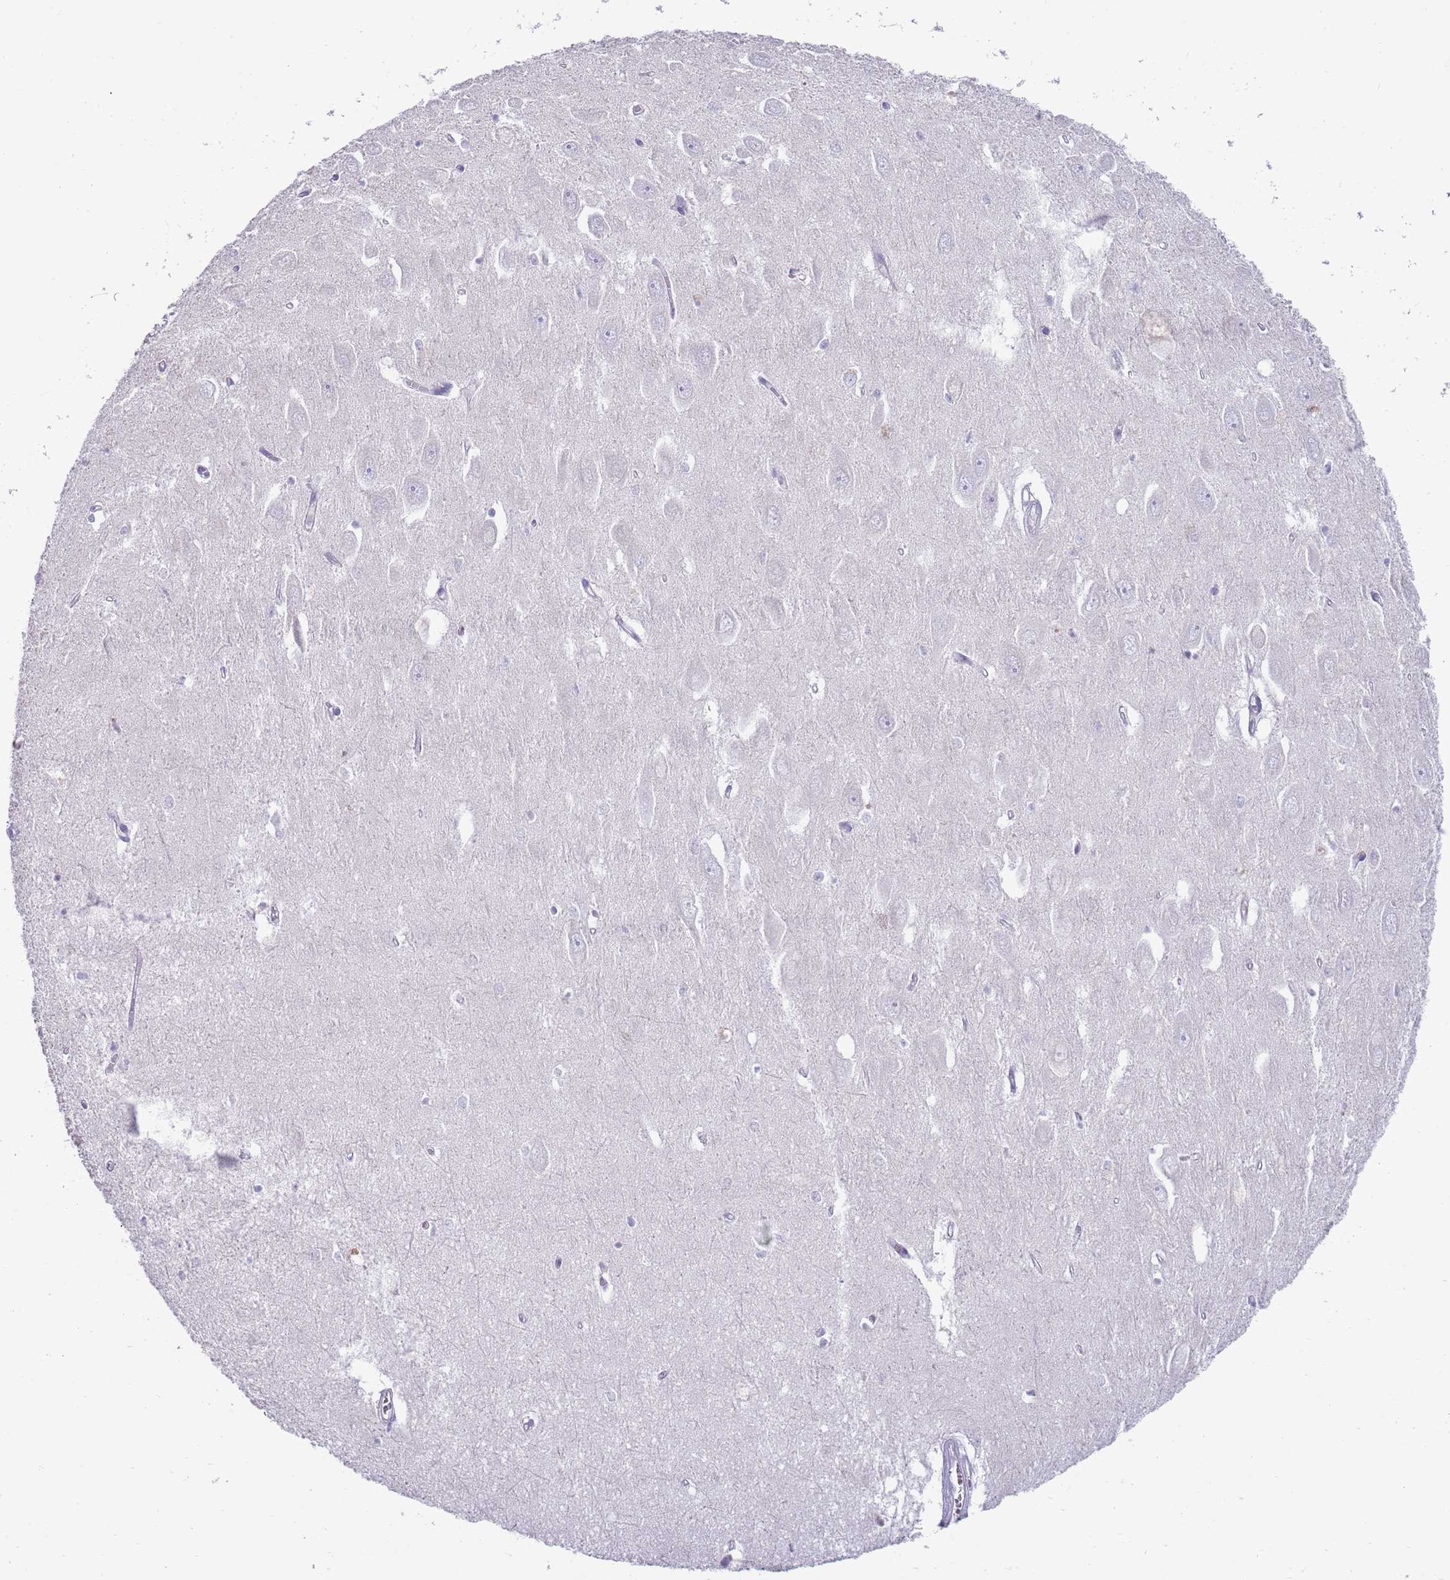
{"staining": {"intensity": "negative", "quantity": "none", "location": "none"}, "tissue": "hippocampus", "cell_type": "Glial cells", "image_type": "normal", "snomed": [{"axis": "morphology", "description": "Normal tissue, NOS"}, {"axis": "topography", "description": "Hippocampus"}], "caption": "Glial cells are negative for brown protein staining in benign hippocampus. The staining is performed using DAB (3,3'-diaminobenzidine) brown chromogen with nuclei counter-stained in using hematoxylin.", "gene": "SEPHS2", "patient": {"sex": "female", "age": 64}}